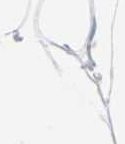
{"staining": {"intensity": "weak", "quantity": ">75%", "location": "cytoplasmic/membranous"}, "tissue": "adipose tissue", "cell_type": "Adipocytes", "image_type": "normal", "snomed": [{"axis": "morphology", "description": "Normal tissue, NOS"}, {"axis": "topography", "description": "Breast"}, {"axis": "topography", "description": "Soft tissue"}], "caption": "A brown stain highlights weak cytoplasmic/membranous expression of a protein in adipocytes of unremarkable human adipose tissue. The staining is performed using DAB (3,3'-diaminobenzidine) brown chromogen to label protein expression. The nuclei are counter-stained blue using hematoxylin.", "gene": "FKBP4", "patient": {"sex": "female", "age": 25}}